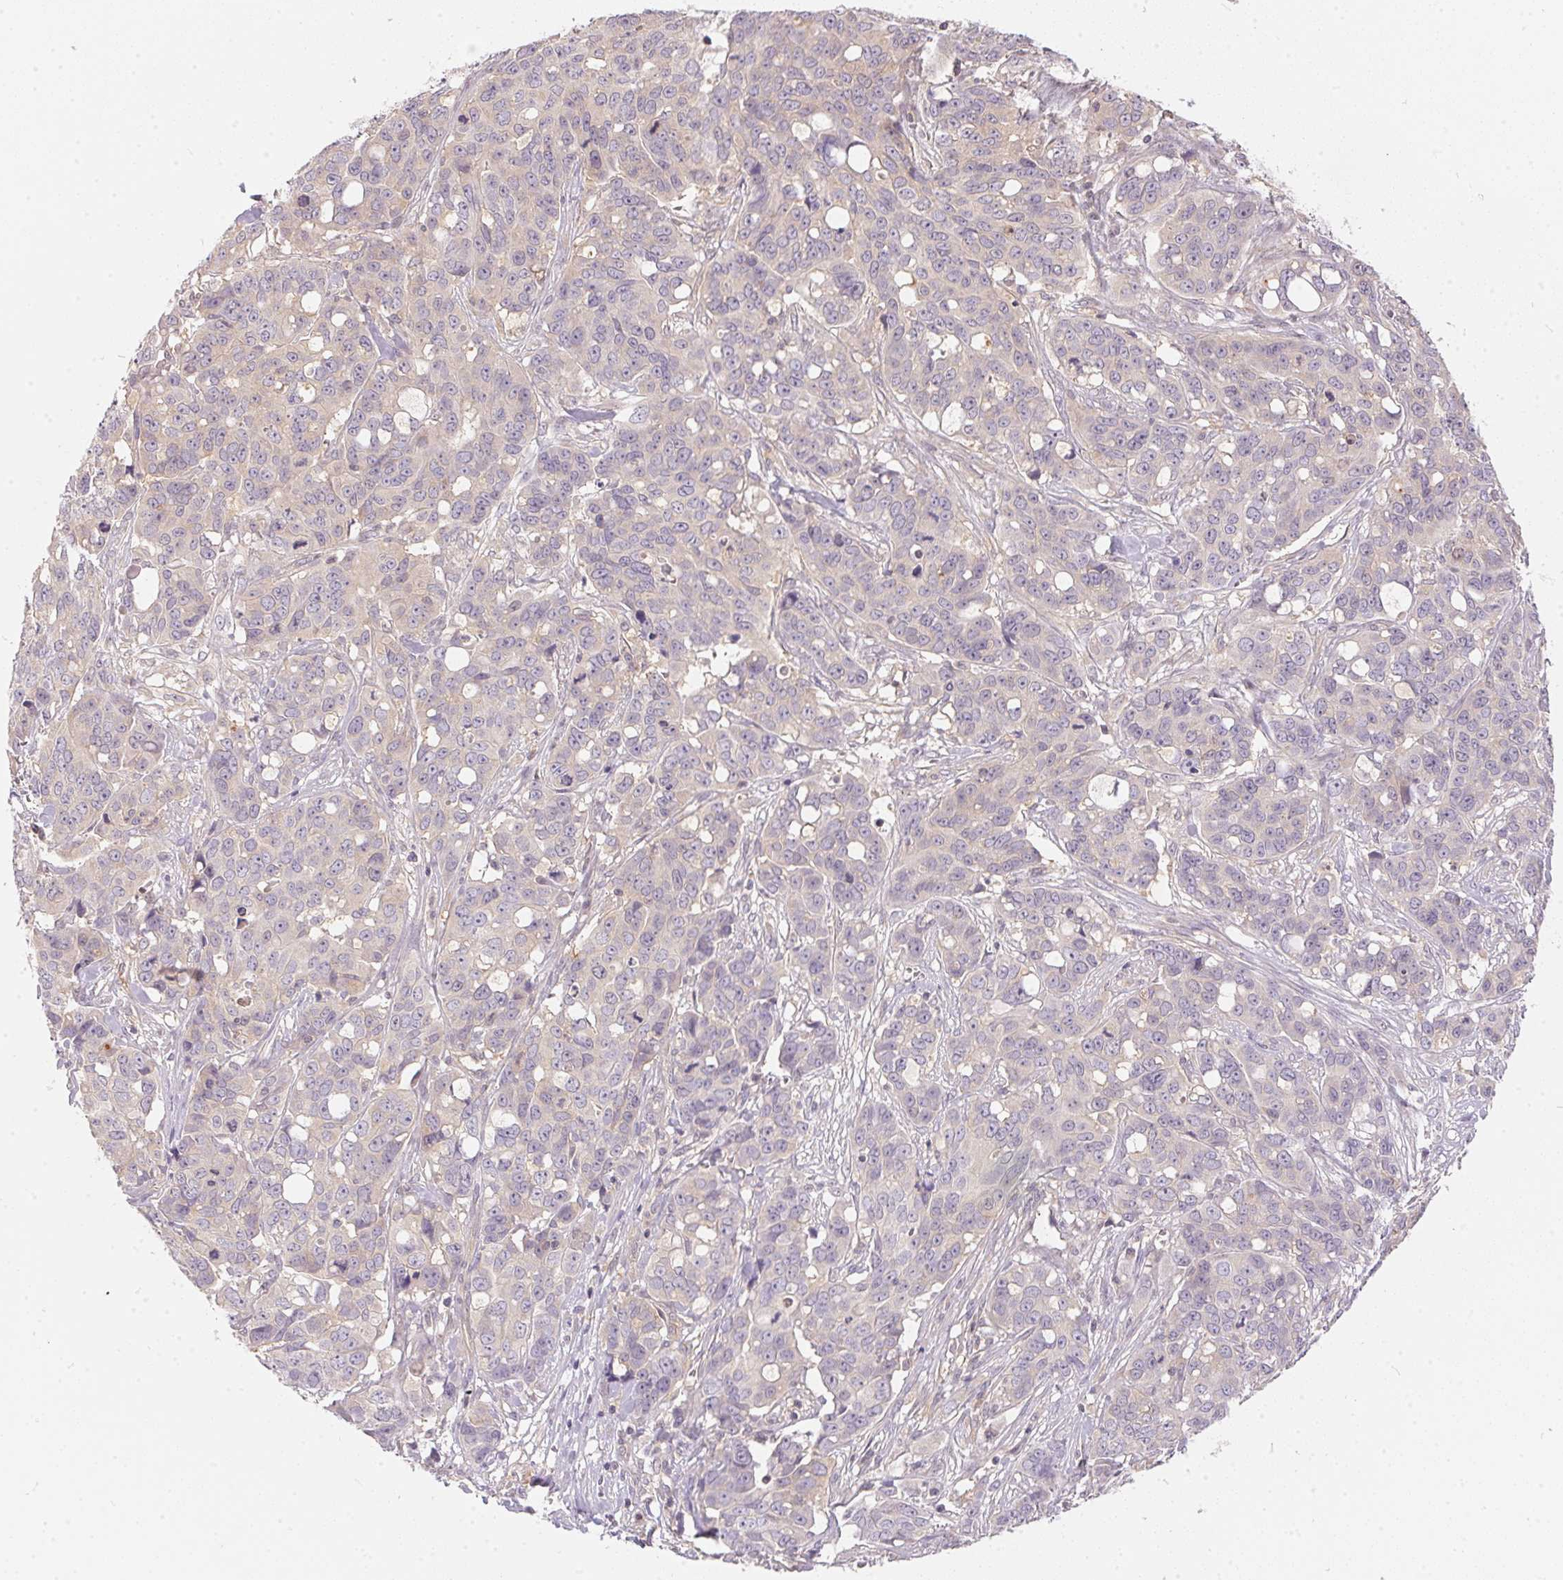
{"staining": {"intensity": "negative", "quantity": "none", "location": "none"}, "tissue": "ovarian cancer", "cell_type": "Tumor cells", "image_type": "cancer", "snomed": [{"axis": "morphology", "description": "Carcinoma, endometroid"}, {"axis": "topography", "description": "Ovary"}], "caption": "Tumor cells are negative for brown protein staining in ovarian cancer (endometroid carcinoma).", "gene": "BLMH", "patient": {"sex": "female", "age": 78}}